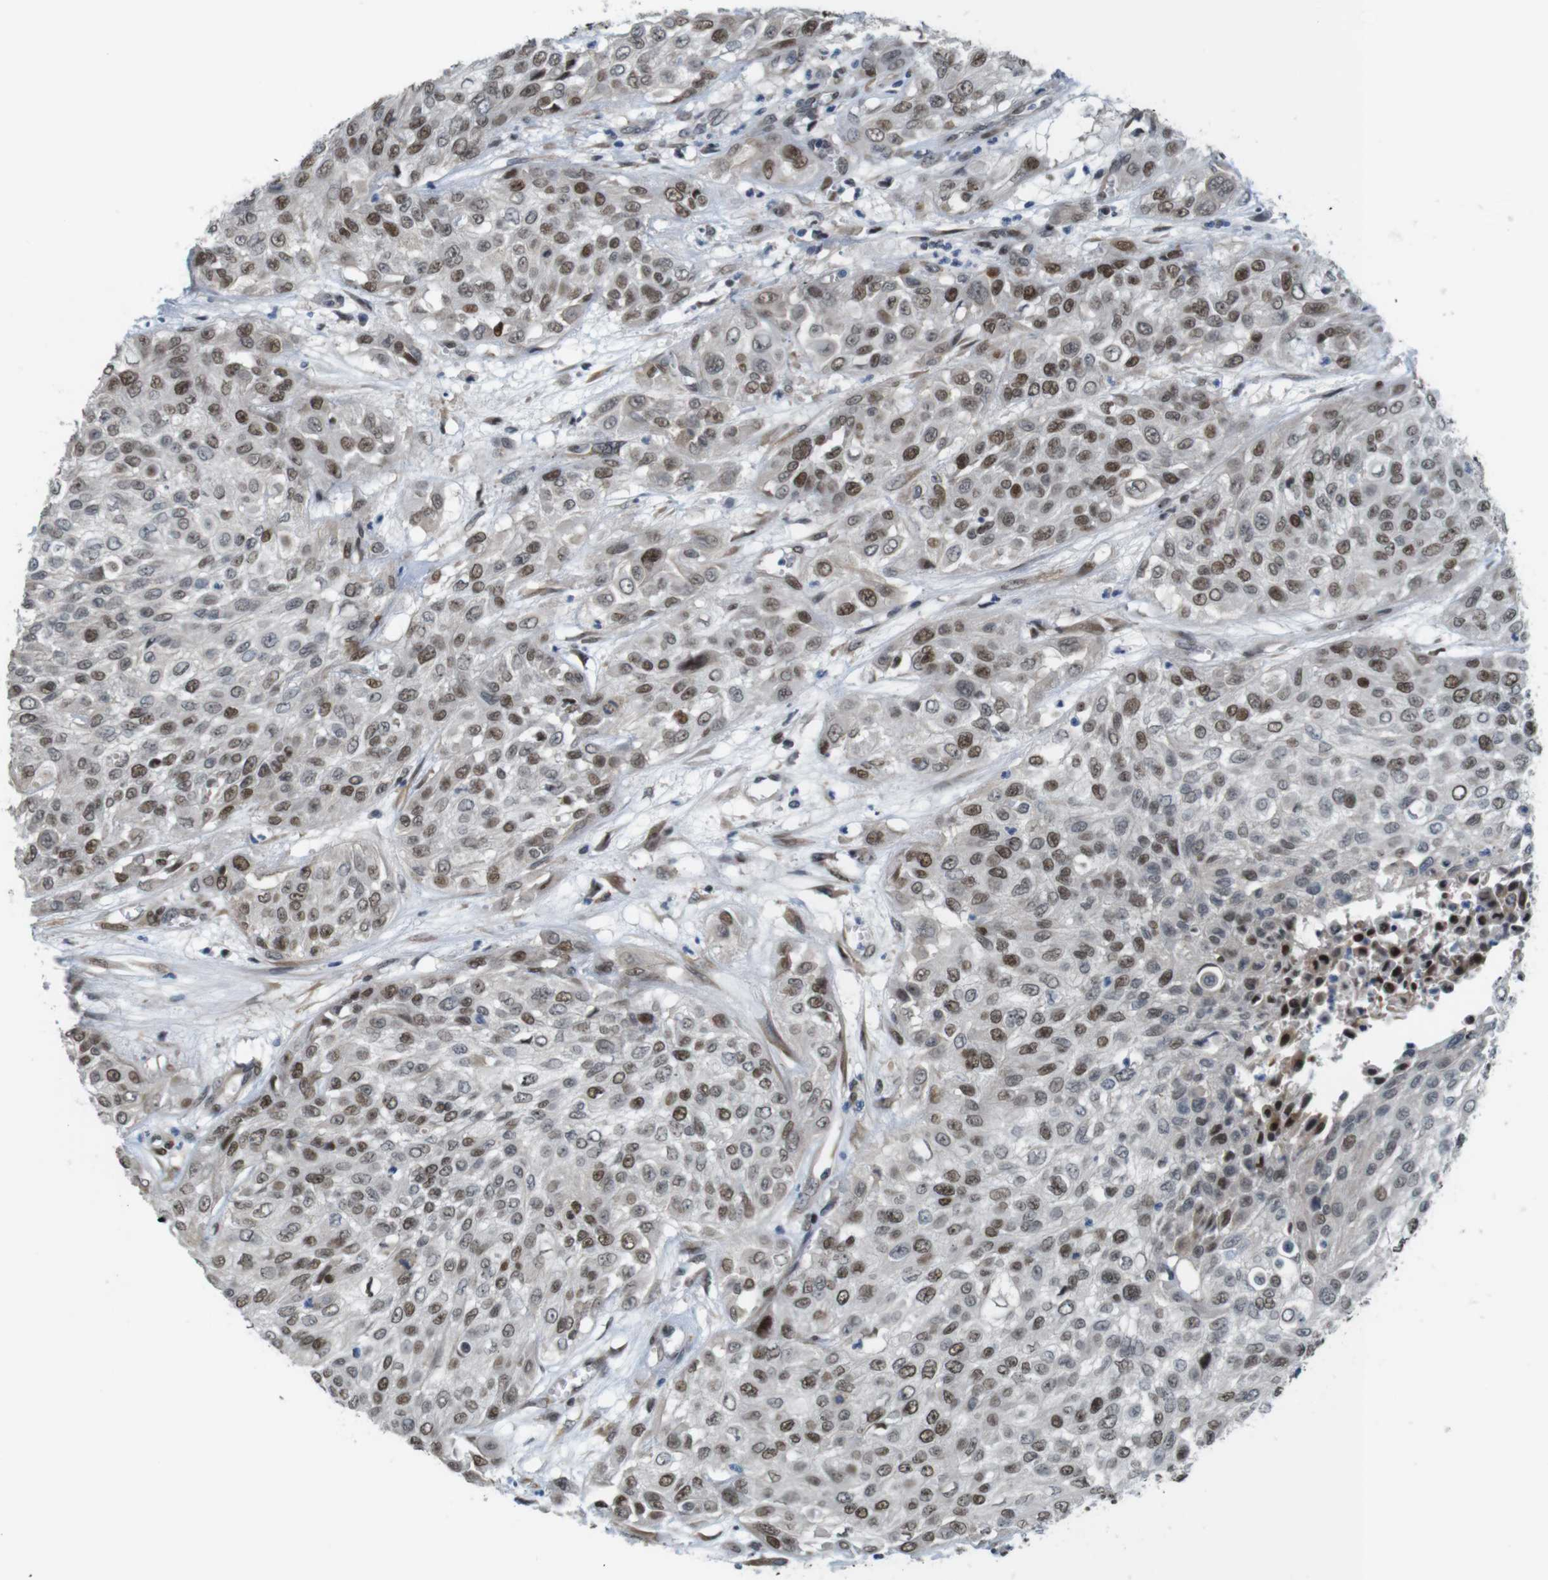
{"staining": {"intensity": "moderate", "quantity": ">75%", "location": "nuclear"}, "tissue": "urothelial cancer", "cell_type": "Tumor cells", "image_type": "cancer", "snomed": [{"axis": "morphology", "description": "Urothelial carcinoma, High grade"}, {"axis": "topography", "description": "Urinary bladder"}], "caption": "An immunohistochemistry micrograph of tumor tissue is shown. Protein staining in brown highlights moderate nuclear positivity in high-grade urothelial carcinoma within tumor cells.", "gene": "SMCO2", "patient": {"sex": "male", "age": 57}}